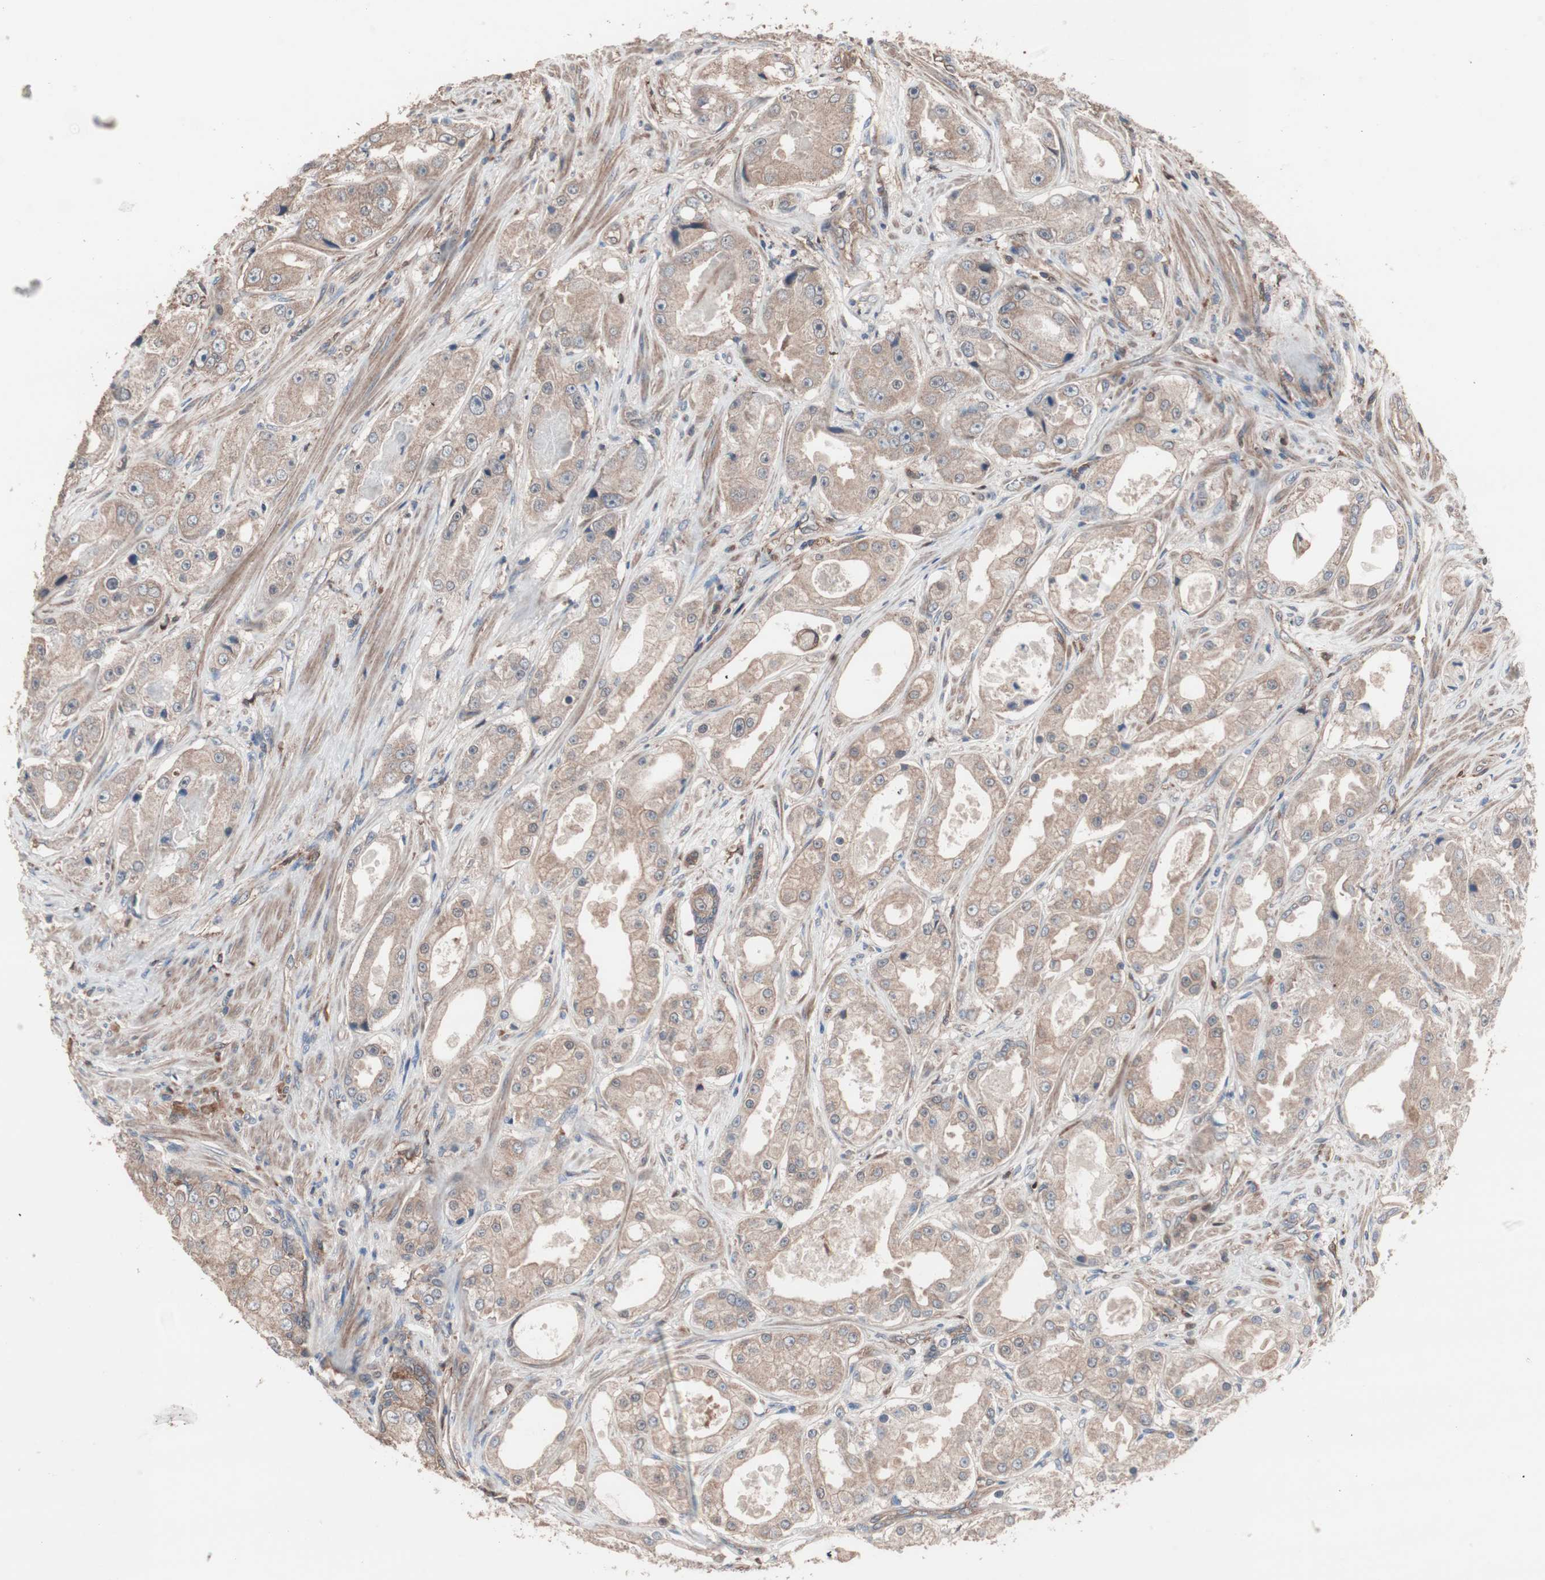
{"staining": {"intensity": "weak", "quantity": ">75%", "location": "cytoplasmic/membranous"}, "tissue": "prostate cancer", "cell_type": "Tumor cells", "image_type": "cancer", "snomed": [{"axis": "morphology", "description": "Adenocarcinoma, High grade"}, {"axis": "topography", "description": "Prostate"}], "caption": "Immunohistochemical staining of prostate cancer (adenocarcinoma (high-grade)) displays low levels of weak cytoplasmic/membranous staining in about >75% of tumor cells.", "gene": "ATG7", "patient": {"sex": "male", "age": 73}}